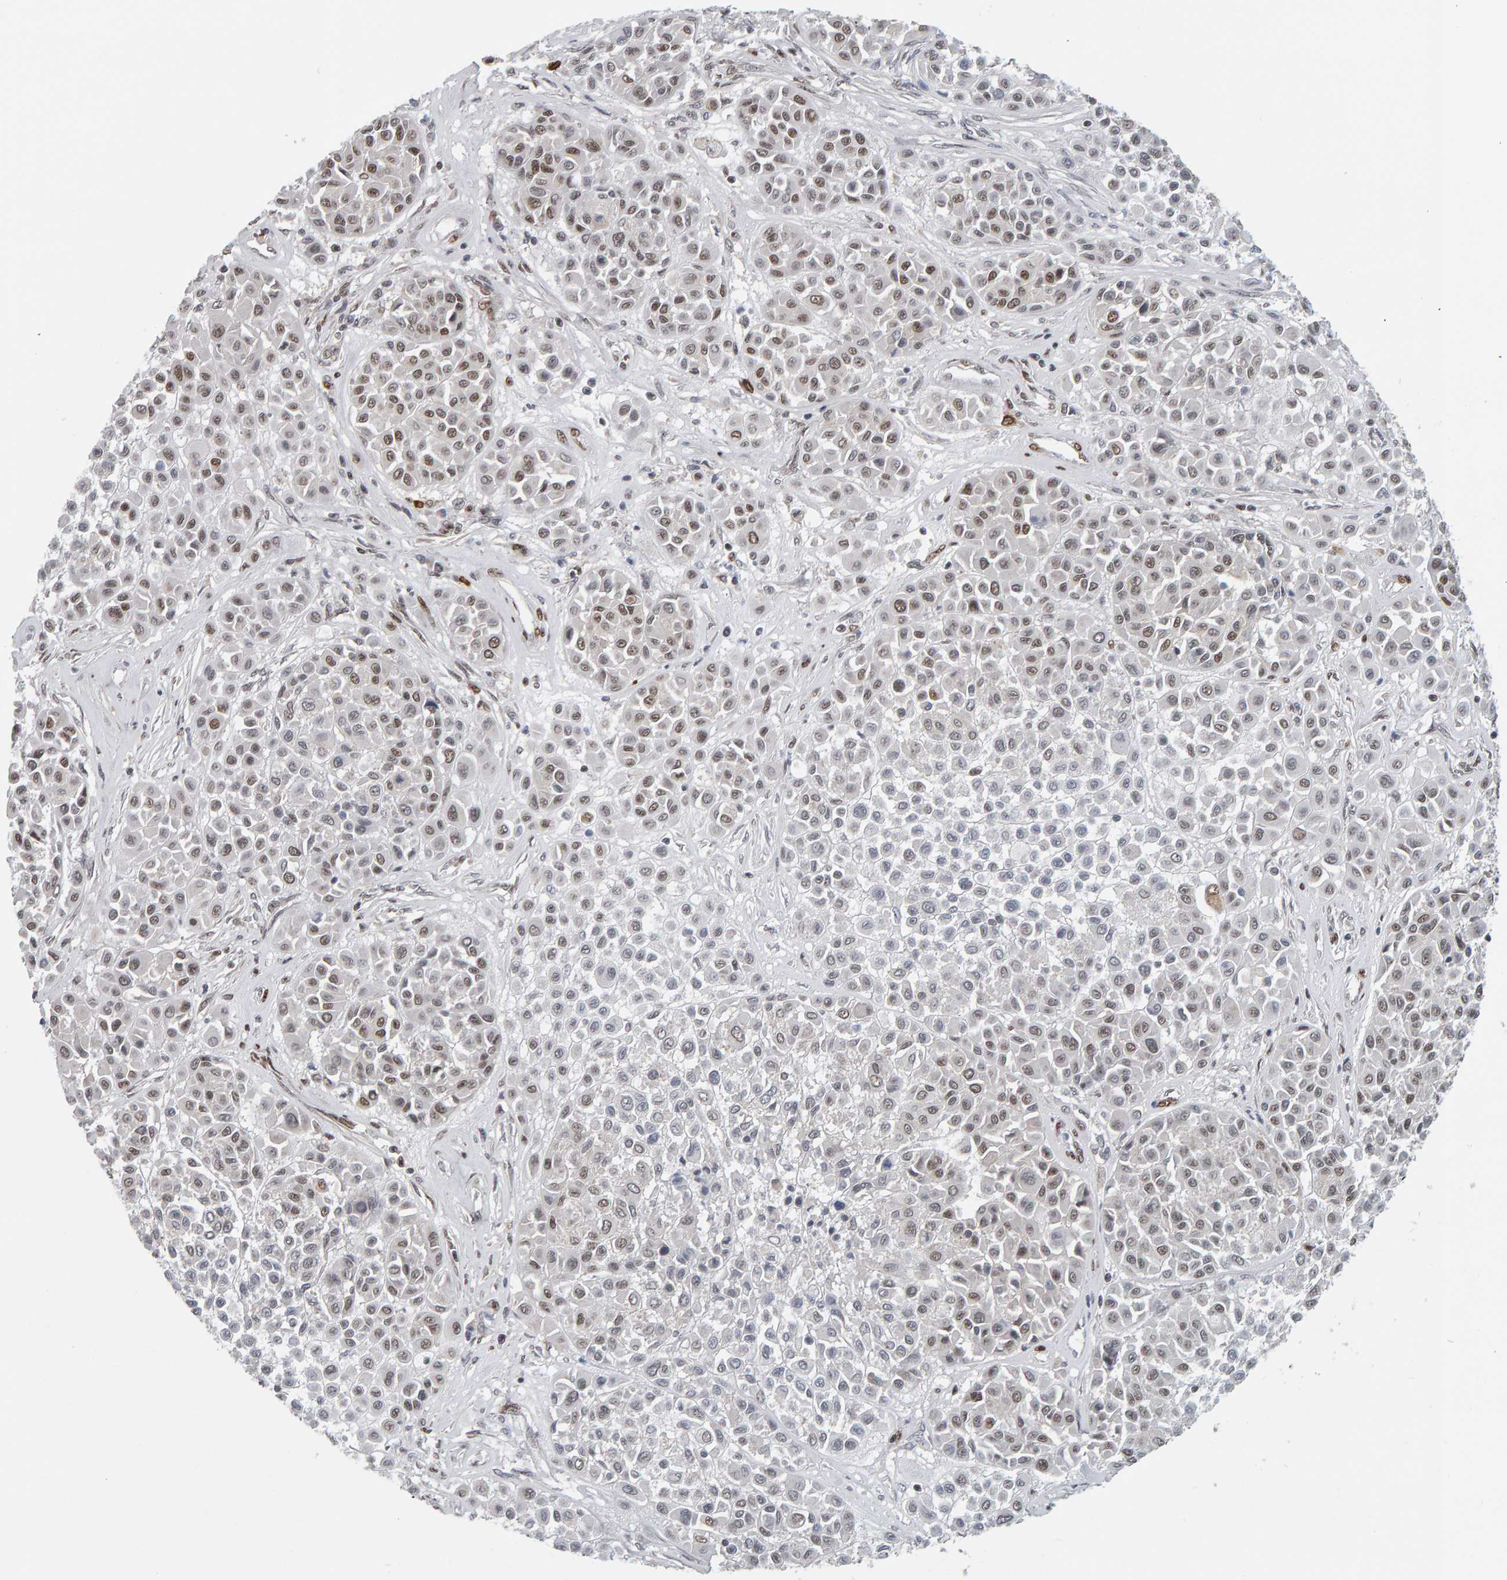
{"staining": {"intensity": "moderate", "quantity": "25%-75%", "location": "nuclear"}, "tissue": "melanoma", "cell_type": "Tumor cells", "image_type": "cancer", "snomed": [{"axis": "morphology", "description": "Malignant melanoma, Metastatic site"}, {"axis": "topography", "description": "Soft tissue"}], "caption": "Protein analysis of melanoma tissue displays moderate nuclear expression in about 25%-75% of tumor cells. (Stains: DAB (3,3'-diaminobenzidine) in brown, nuclei in blue, Microscopy: brightfield microscopy at high magnification).", "gene": "ATF7IP", "patient": {"sex": "male", "age": 41}}